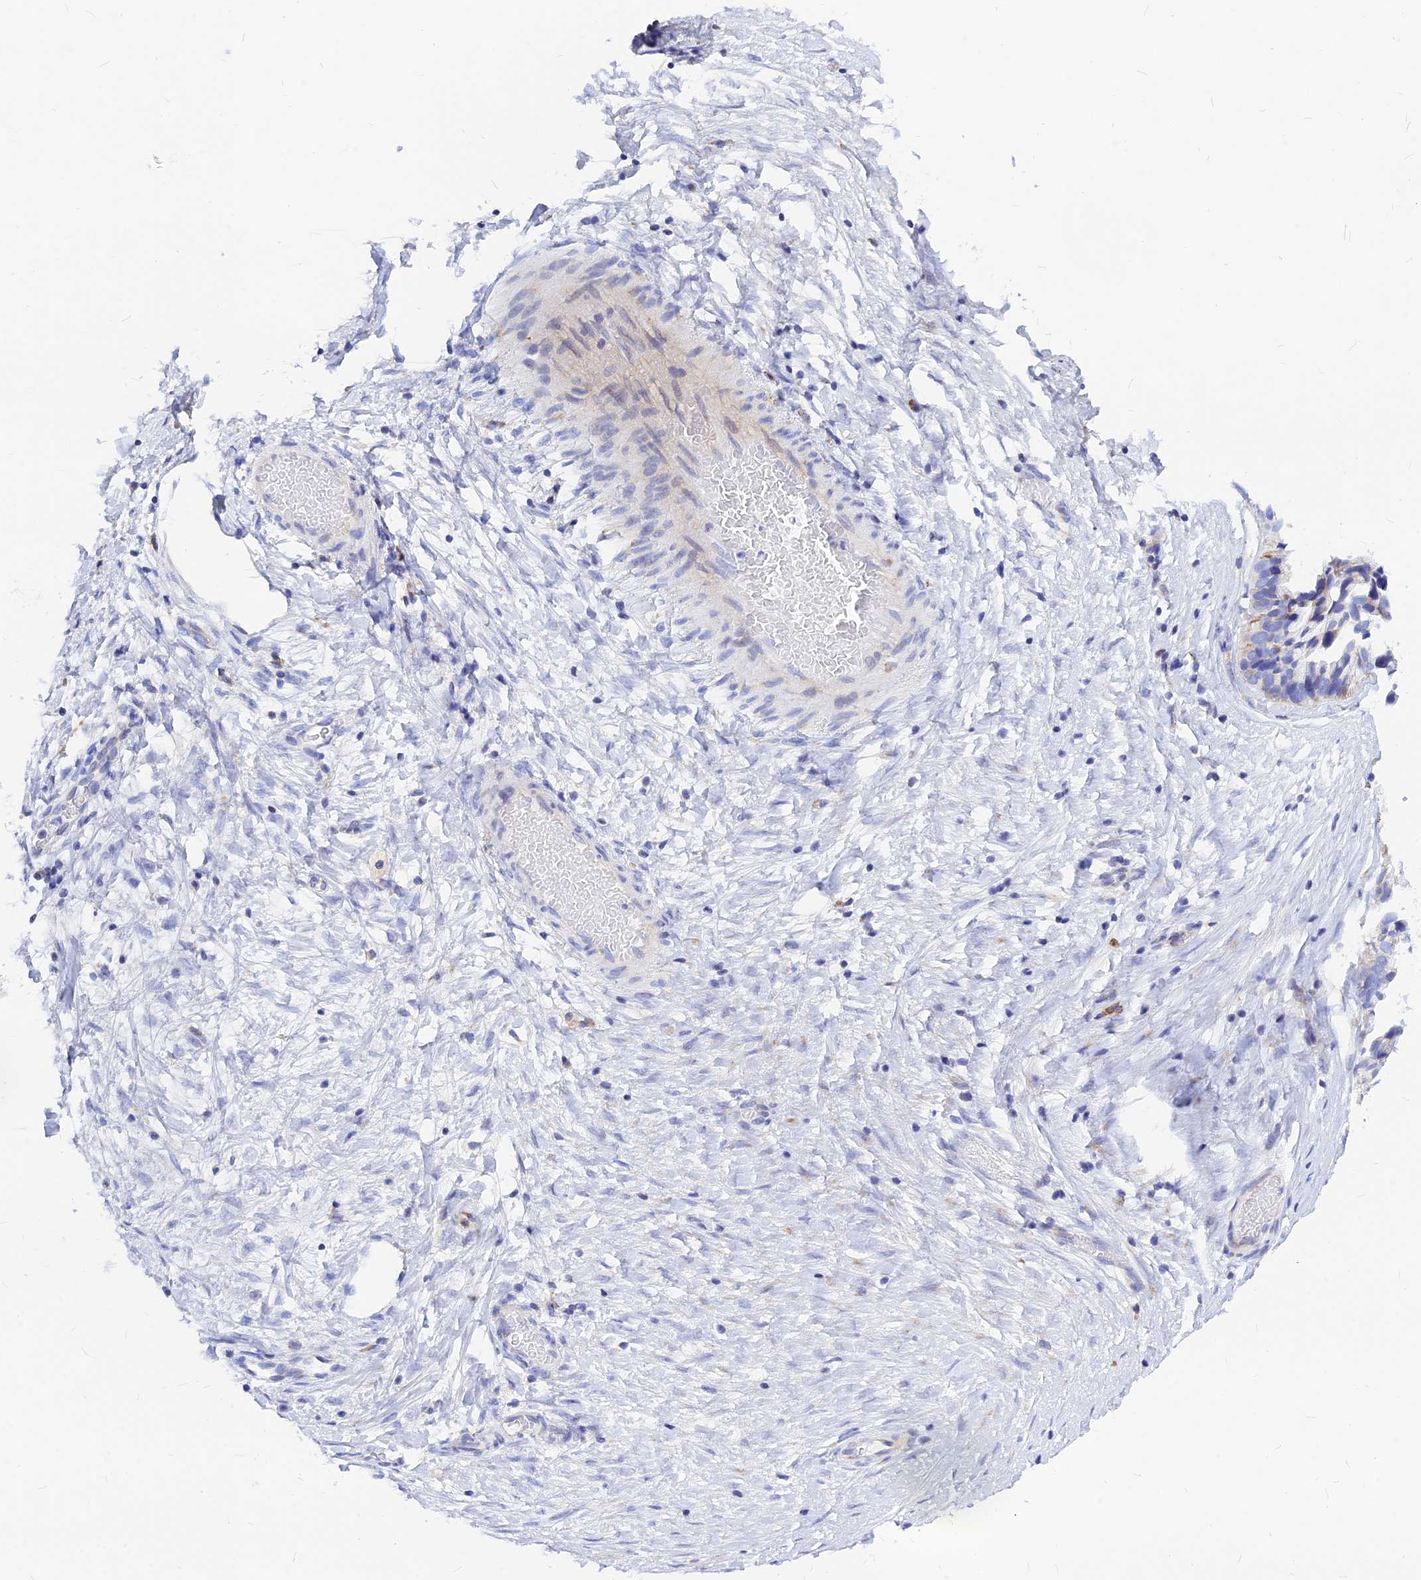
{"staining": {"intensity": "moderate", "quantity": "<25%", "location": "cytoplasmic/membranous"}, "tissue": "ovarian cancer", "cell_type": "Tumor cells", "image_type": "cancer", "snomed": [{"axis": "morphology", "description": "Cystadenocarcinoma, serous, NOS"}, {"axis": "topography", "description": "Ovary"}], "caption": "Ovarian cancer tissue exhibits moderate cytoplasmic/membranous staining in about <25% of tumor cells", "gene": "CNOT6", "patient": {"sex": "female", "age": 56}}